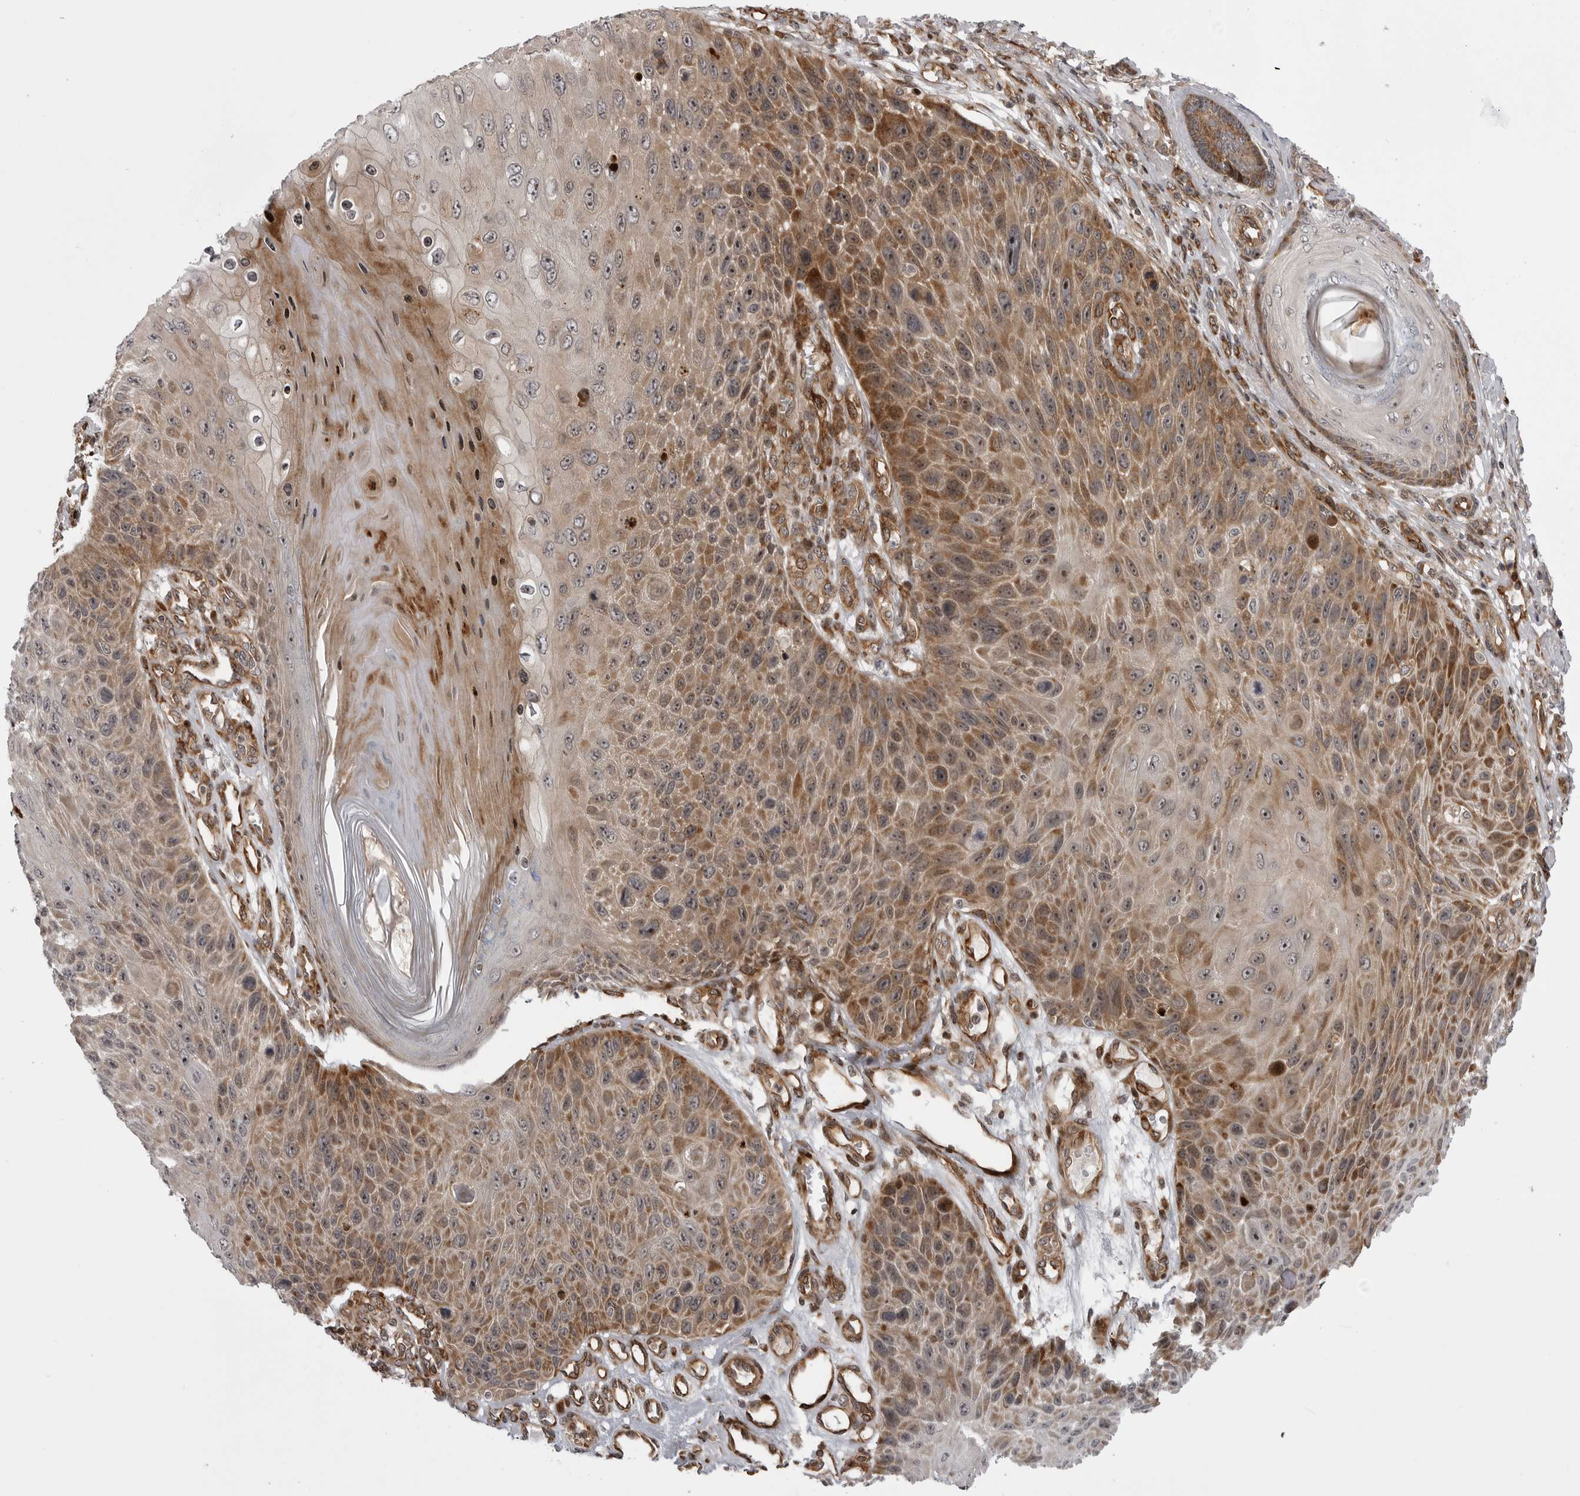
{"staining": {"intensity": "moderate", "quantity": ">75%", "location": "cytoplasmic/membranous"}, "tissue": "skin cancer", "cell_type": "Tumor cells", "image_type": "cancer", "snomed": [{"axis": "morphology", "description": "Squamous cell carcinoma, NOS"}, {"axis": "topography", "description": "Skin"}], "caption": "This histopathology image reveals immunohistochemistry staining of skin cancer (squamous cell carcinoma), with medium moderate cytoplasmic/membranous expression in approximately >75% of tumor cells.", "gene": "ABL1", "patient": {"sex": "female", "age": 88}}